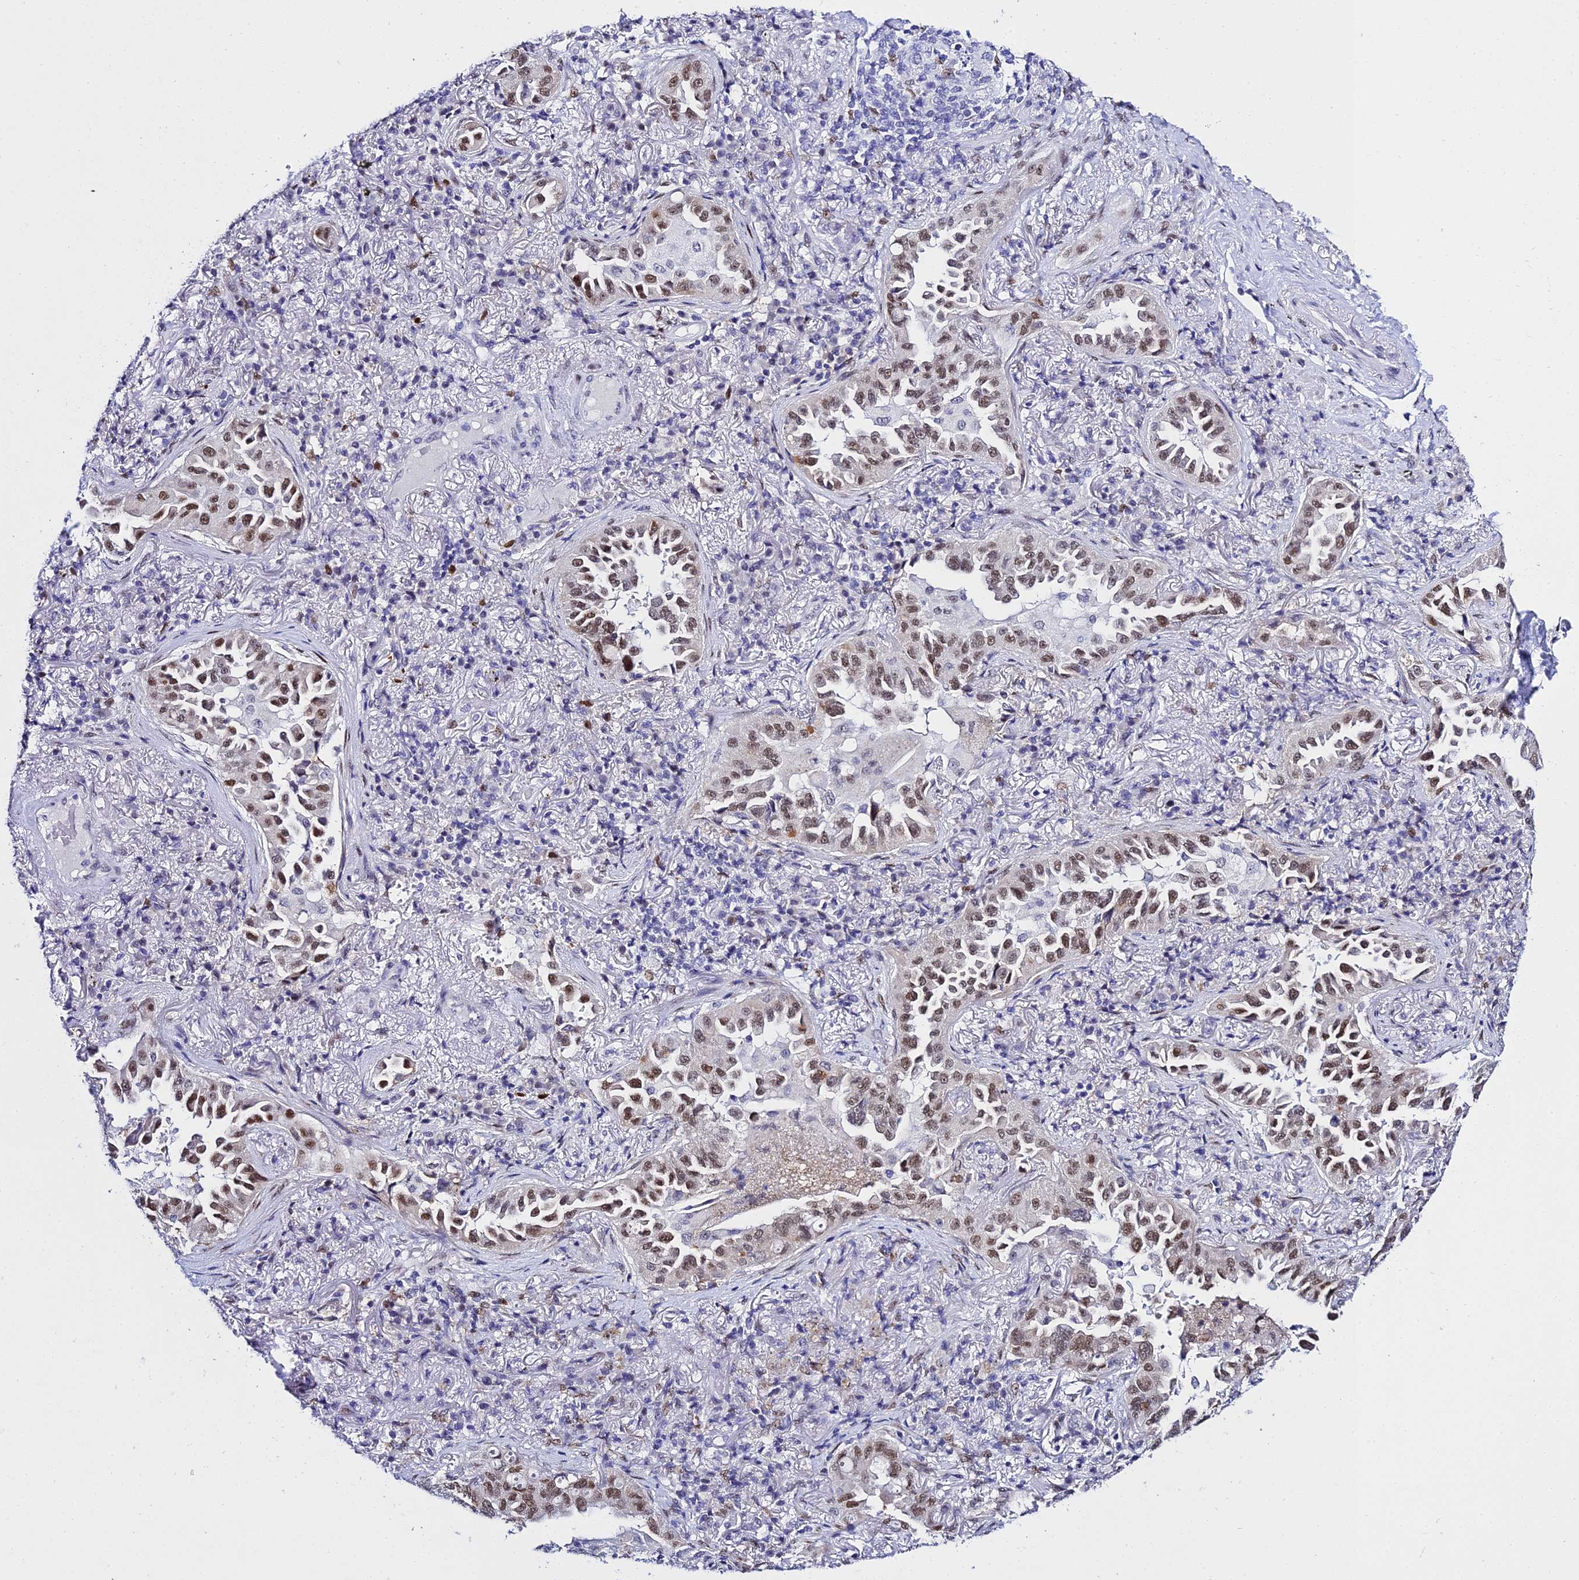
{"staining": {"intensity": "moderate", "quantity": ">75%", "location": "nuclear"}, "tissue": "lung cancer", "cell_type": "Tumor cells", "image_type": "cancer", "snomed": [{"axis": "morphology", "description": "Adenocarcinoma, NOS"}, {"axis": "topography", "description": "Lung"}], "caption": "Immunohistochemistry (IHC) of lung cancer shows medium levels of moderate nuclear expression in approximately >75% of tumor cells.", "gene": "POFUT2", "patient": {"sex": "female", "age": 69}}